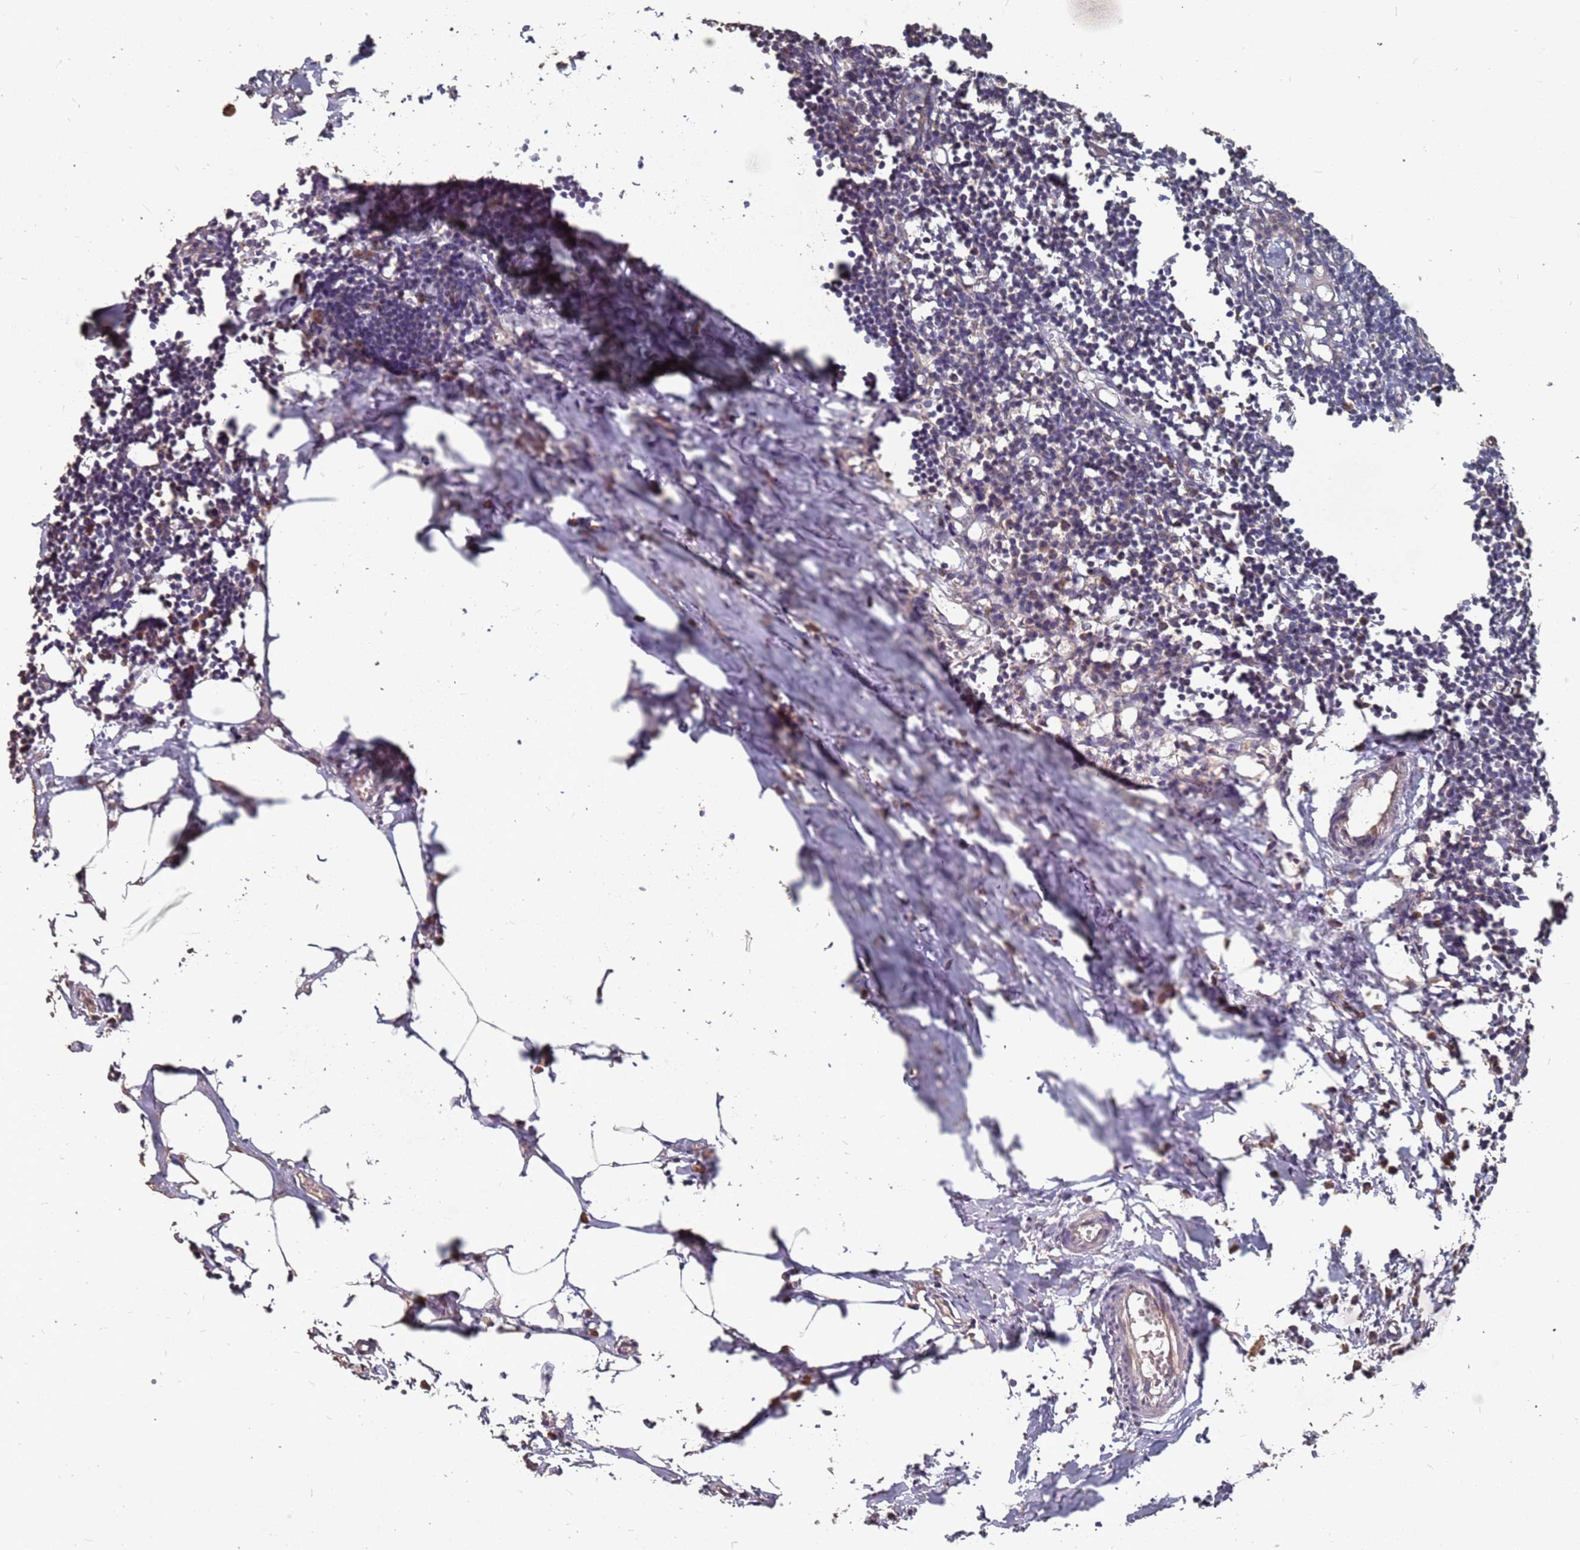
{"staining": {"intensity": "strong", "quantity": "25%-75%", "location": "cytoplasmic/membranous"}, "tissue": "lymph node", "cell_type": "Germinal center cells", "image_type": "normal", "snomed": [{"axis": "morphology", "description": "Normal tissue, NOS"}, {"axis": "morphology", "description": "Malignant melanoma, Metastatic site"}, {"axis": "topography", "description": "Lymph node"}], "caption": "Protein expression analysis of unremarkable lymph node reveals strong cytoplasmic/membranous positivity in approximately 25%-75% of germinal center cells.", "gene": "PRORP", "patient": {"sex": "male", "age": 41}}